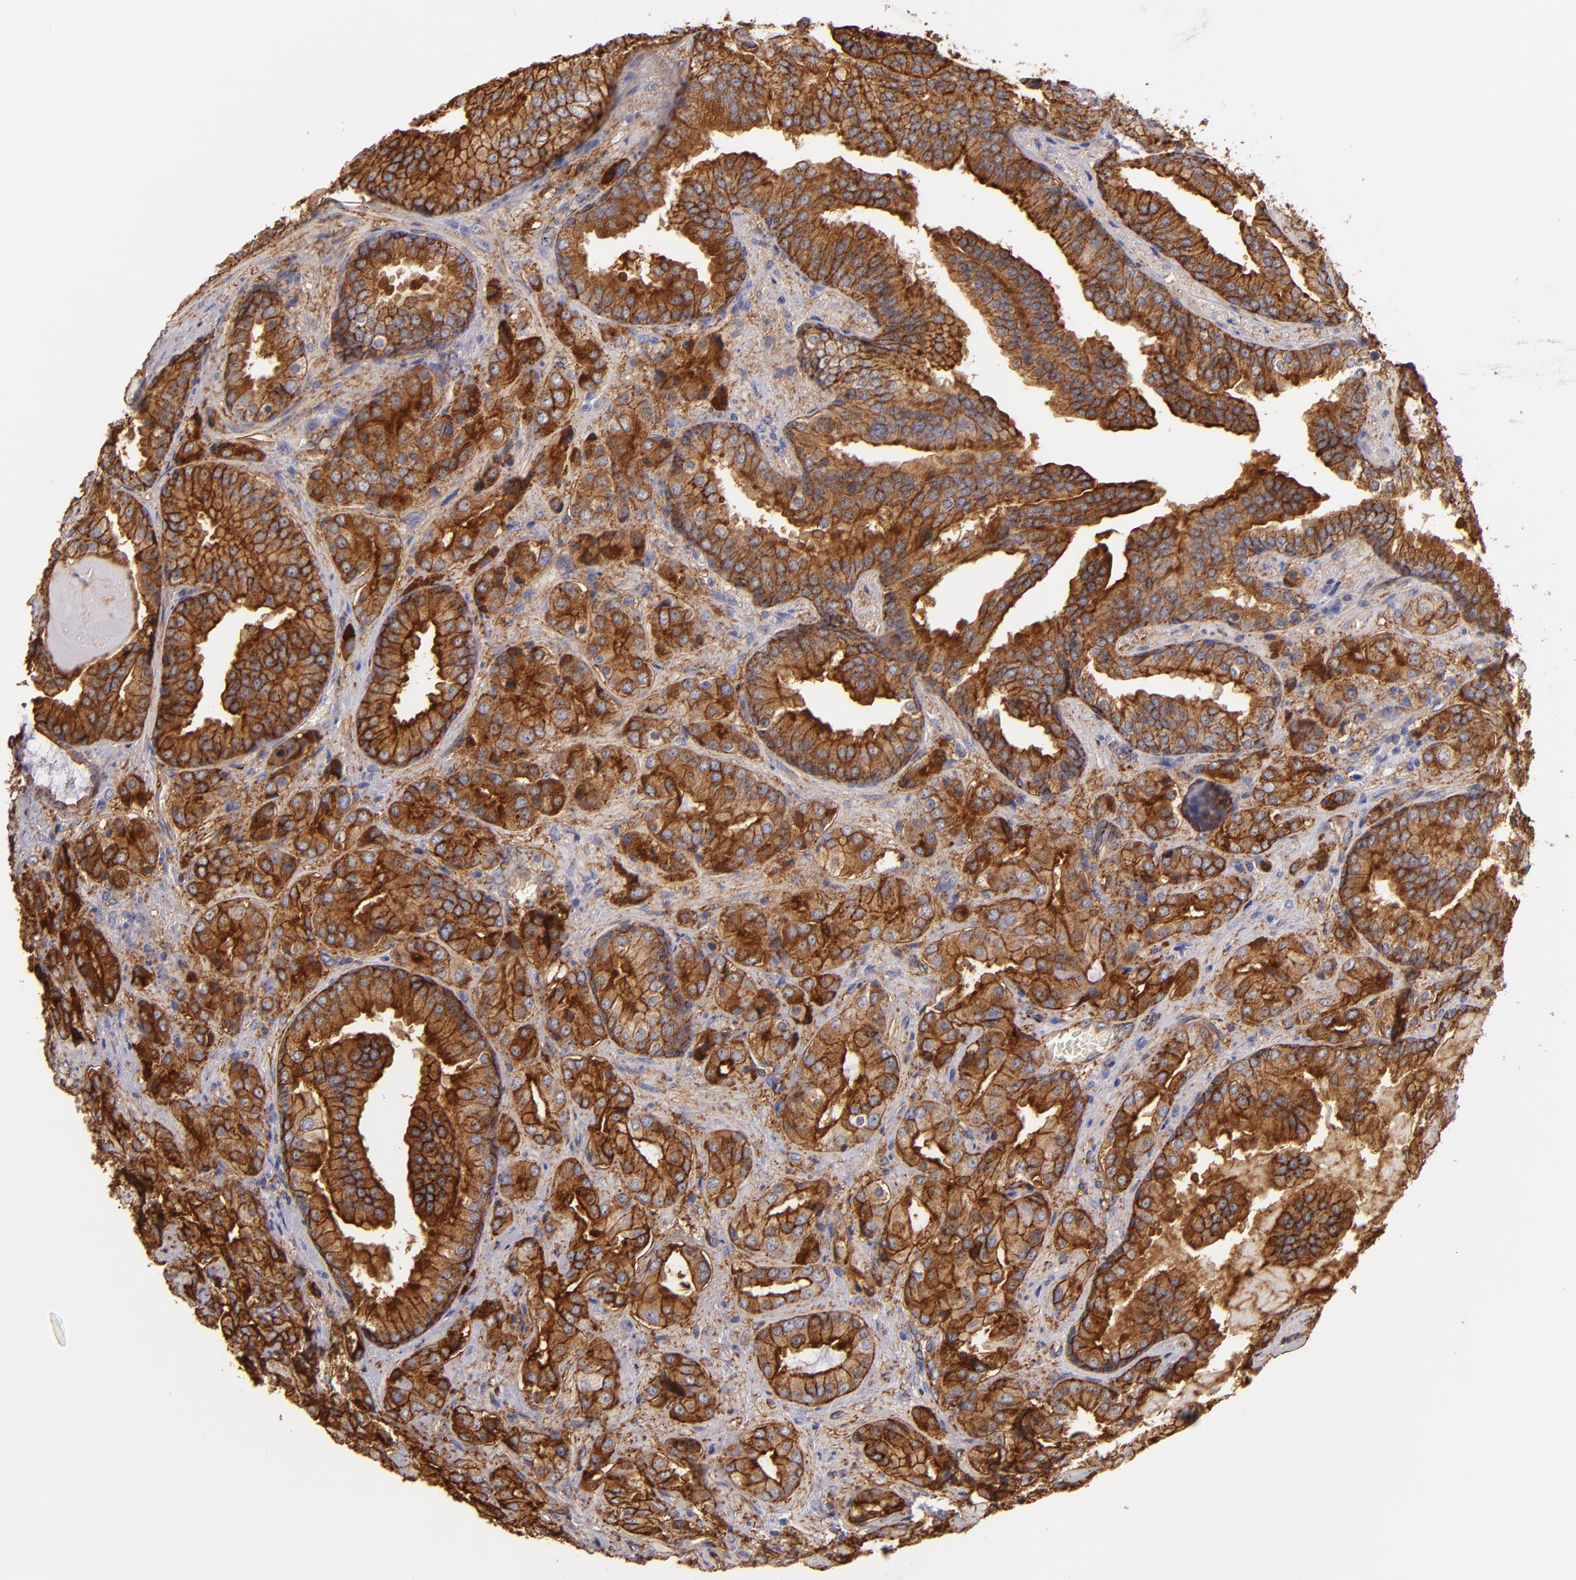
{"staining": {"intensity": "strong", "quantity": ">75%", "location": "cytoplasmic/membranous"}, "tissue": "prostate cancer", "cell_type": "Tumor cells", "image_type": "cancer", "snomed": [{"axis": "morphology", "description": "Adenocarcinoma, Medium grade"}, {"axis": "topography", "description": "Prostate"}], "caption": "Tumor cells show strong cytoplasmic/membranous positivity in about >75% of cells in prostate cancer (medium-grade adenocarcinoma). (Brightfield microscopy of DAB IHC at high magnification).", "gene": "CD151", "patient": {"sex": "male", "age": 70}}